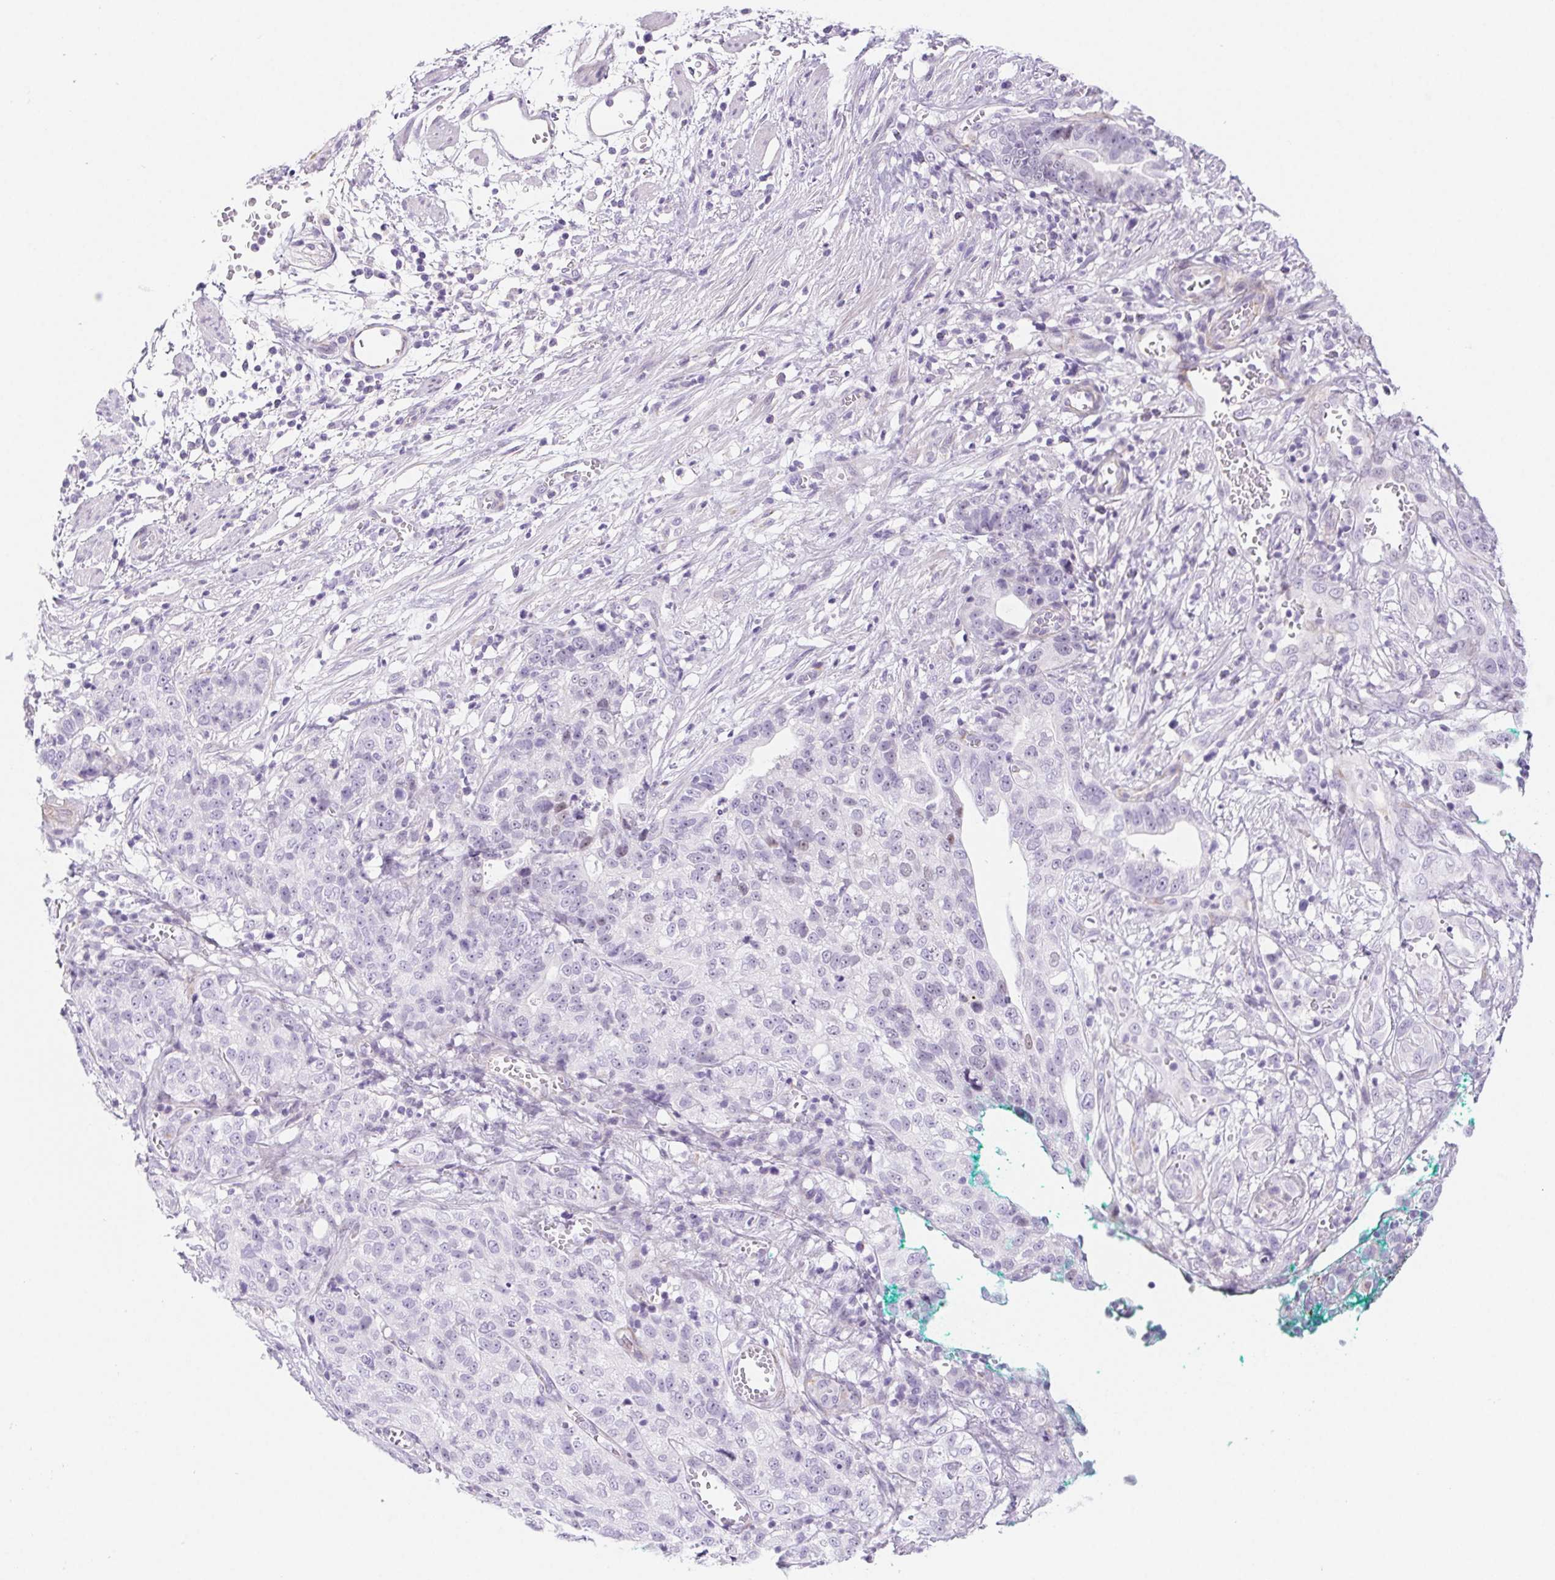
{"staining": {"intensity": "negative", "quantity": "none", "location": "none"}, "tissue": "stomach cancer", "cell_type": "Tumor cells", "image_type": "cancer", "snomed": [{"axis": "morphology", "description": "Adenocarcinoma, NOS"}, {"axis": "topography", "description": "Stomach, upper"}], "caption": "Immunohistochemistry micrograph of human stomach cancer stained for a protein (brown), which reveals no expression in tumor cells.", "gene": "CYP21A2", "patient": {"sex": "female", "age": 67}}